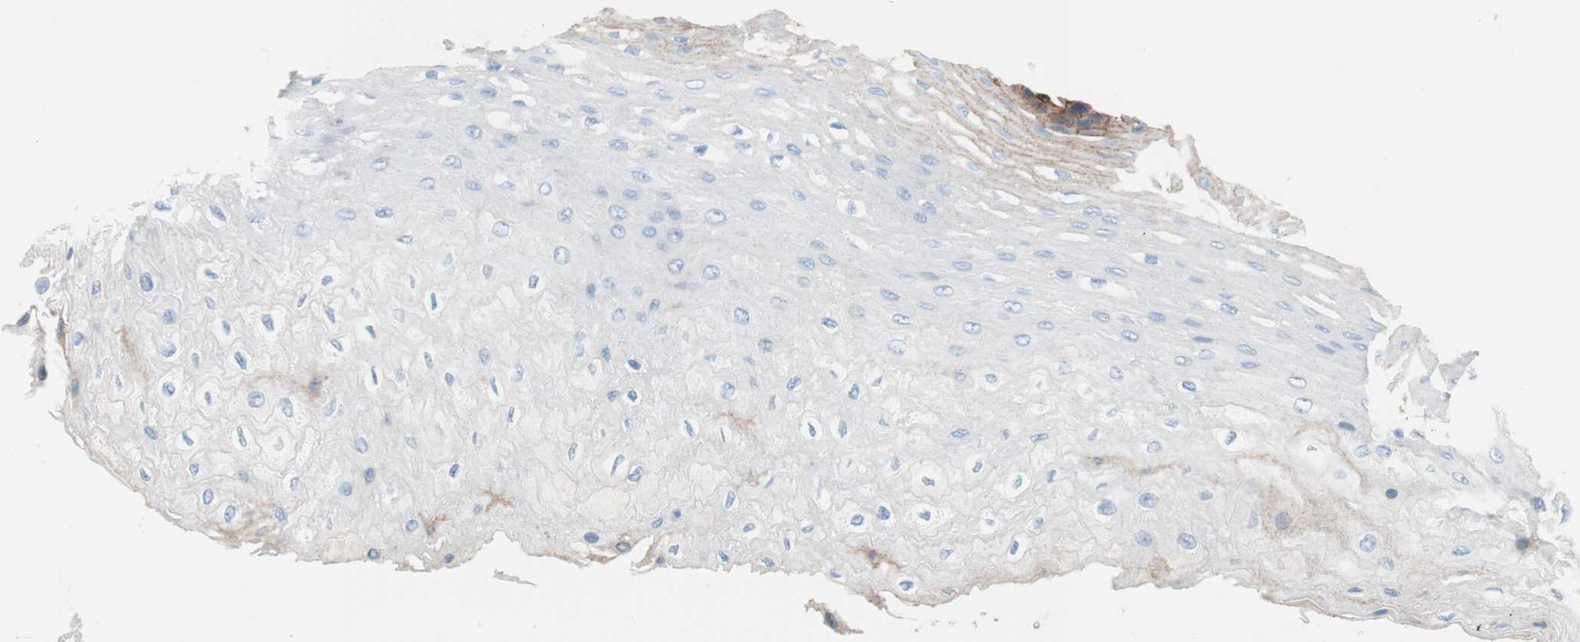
{"staining": {"intensity": "negative", "quantity": "none", "location": "none"}, "tissue": "esophagus", "cell_type": "Squamous epithelial cells", "image_type": "normal", "snomed": [{"axis": "morphology", "description": "Normal tissue, NOS"}, {"axis": "topography", "description": "Esophagus"}], "caption": "Immunohistochemistry micrograph of benign esophagus: human esophagus stained with DAB exhibits no significant protein positivity in squamous epithelial cells. (Immunohistochemistry (ihc), brightfield microscopy, high magnification).", "gene": "RBP4", "patient": {"sex": "female", "age": 72}}